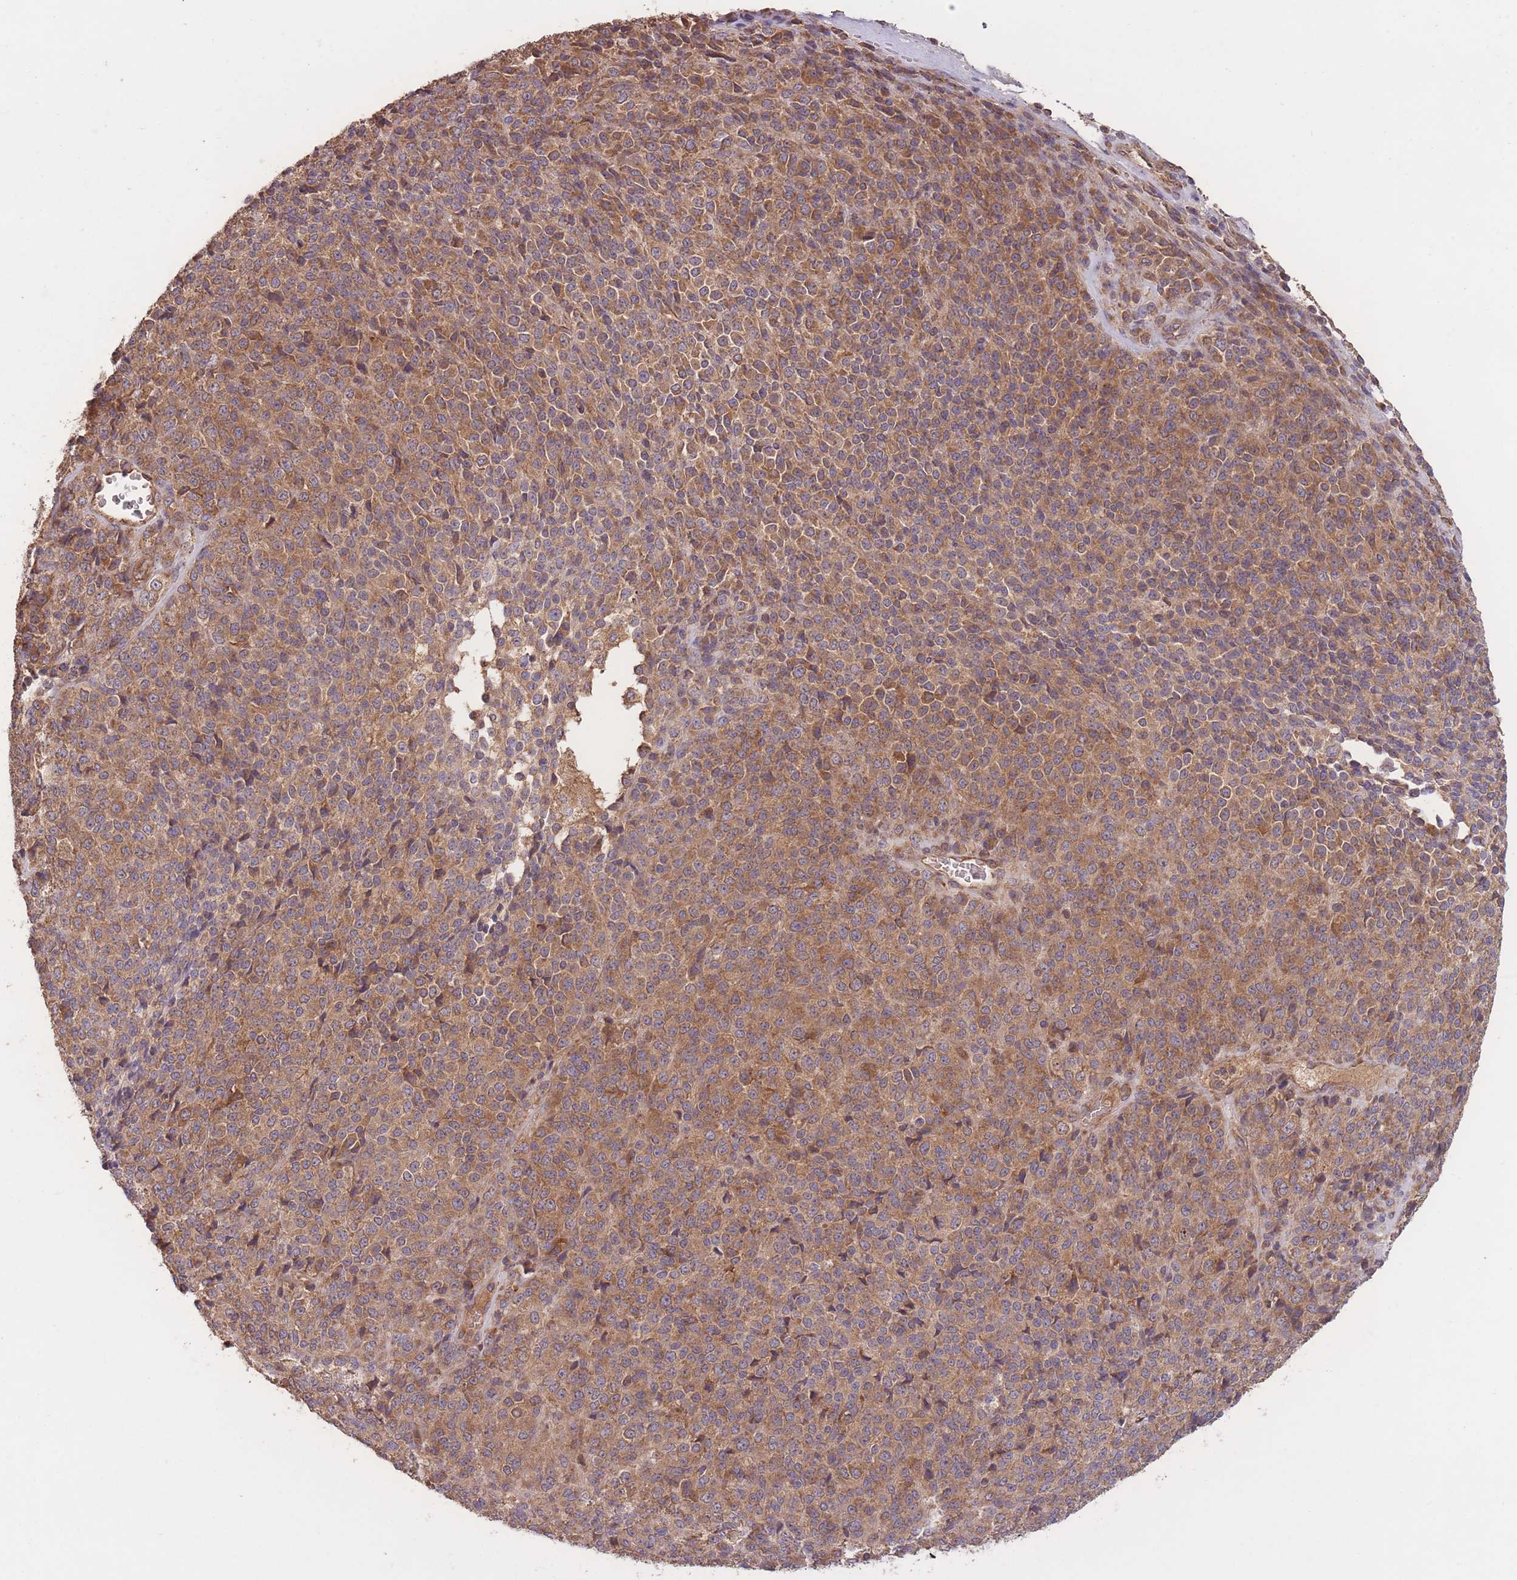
{"staining": {"intensity": "moderate", "quantity": ">75%", "location": "cytoplasmic/membranous"}, "tissue": "melanoma", "cell_type": "Tumor cells", "image_type": "cancer", "snomed": [{"axis": "morphology", "description": "Malignant melanoma, Metastatic site"}, {"axis": "topography", "description": "Brain"}], "caption": "This image shows immunohistochemistry (IHC) staining of melanoma, with medium moderate cytoplasmic/membranous staining in about >75% of tumor cells.", "gene": "EEF1AKMT1", "patient": {"sex": "female", "age": 56}}